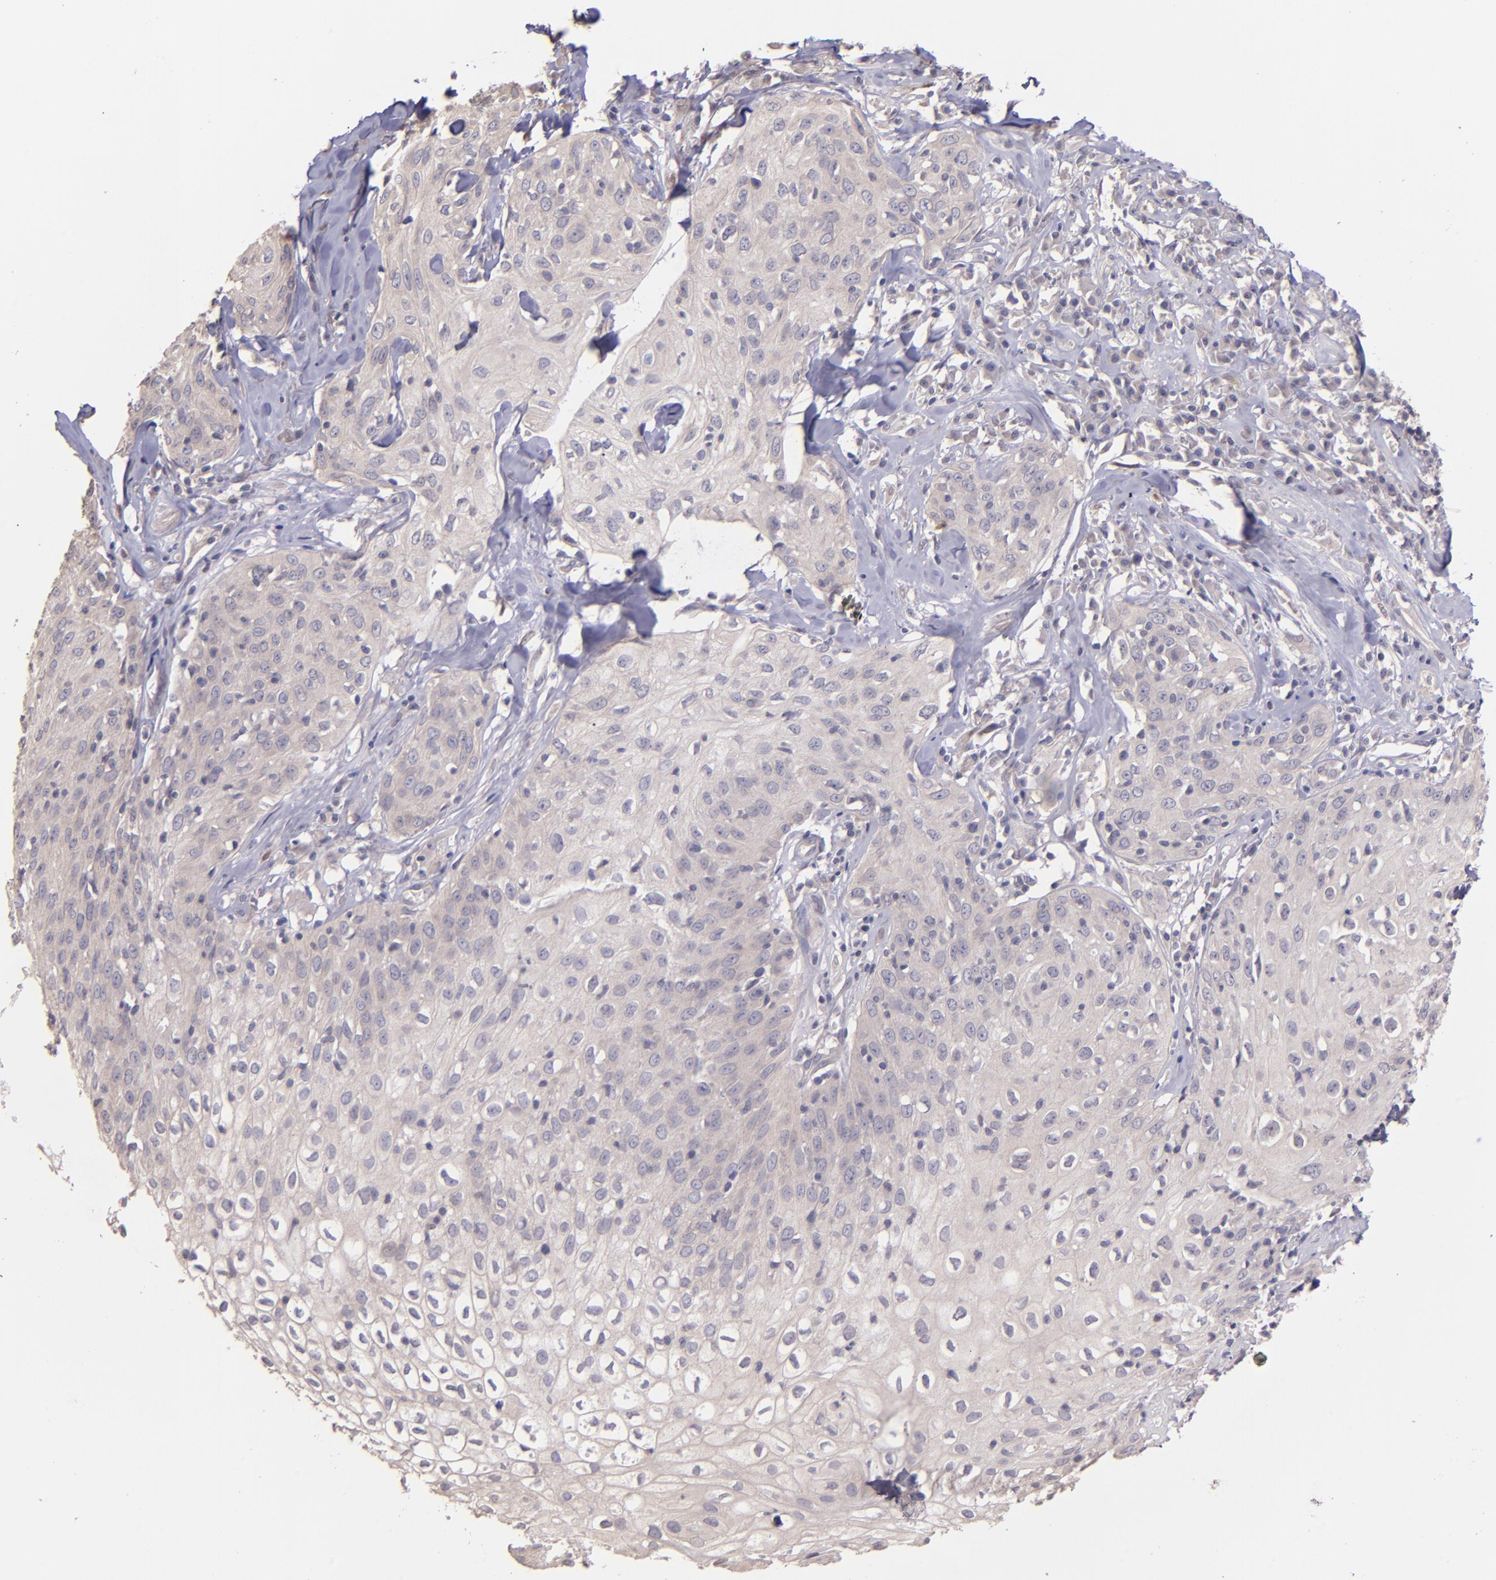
{"staining": {"intensity": "negative", "quantity": "none", "location": "none"}, "tissue": "skin cancer", "cell_type": "Tumor cells", "image_type": "cancer", "snomed": [{"axis": "morphology", "description": "Squamous cell carcinoma, NOS"}, {"axis": "topography", "description": "Skin"}], "caption": "Micrograph shows no protein staining in tumor cells of skin cancer (squamous cell carcinoma) tissue.", "gene": "NUP62CL", "patient": {"sex": "male", "age": 65}}